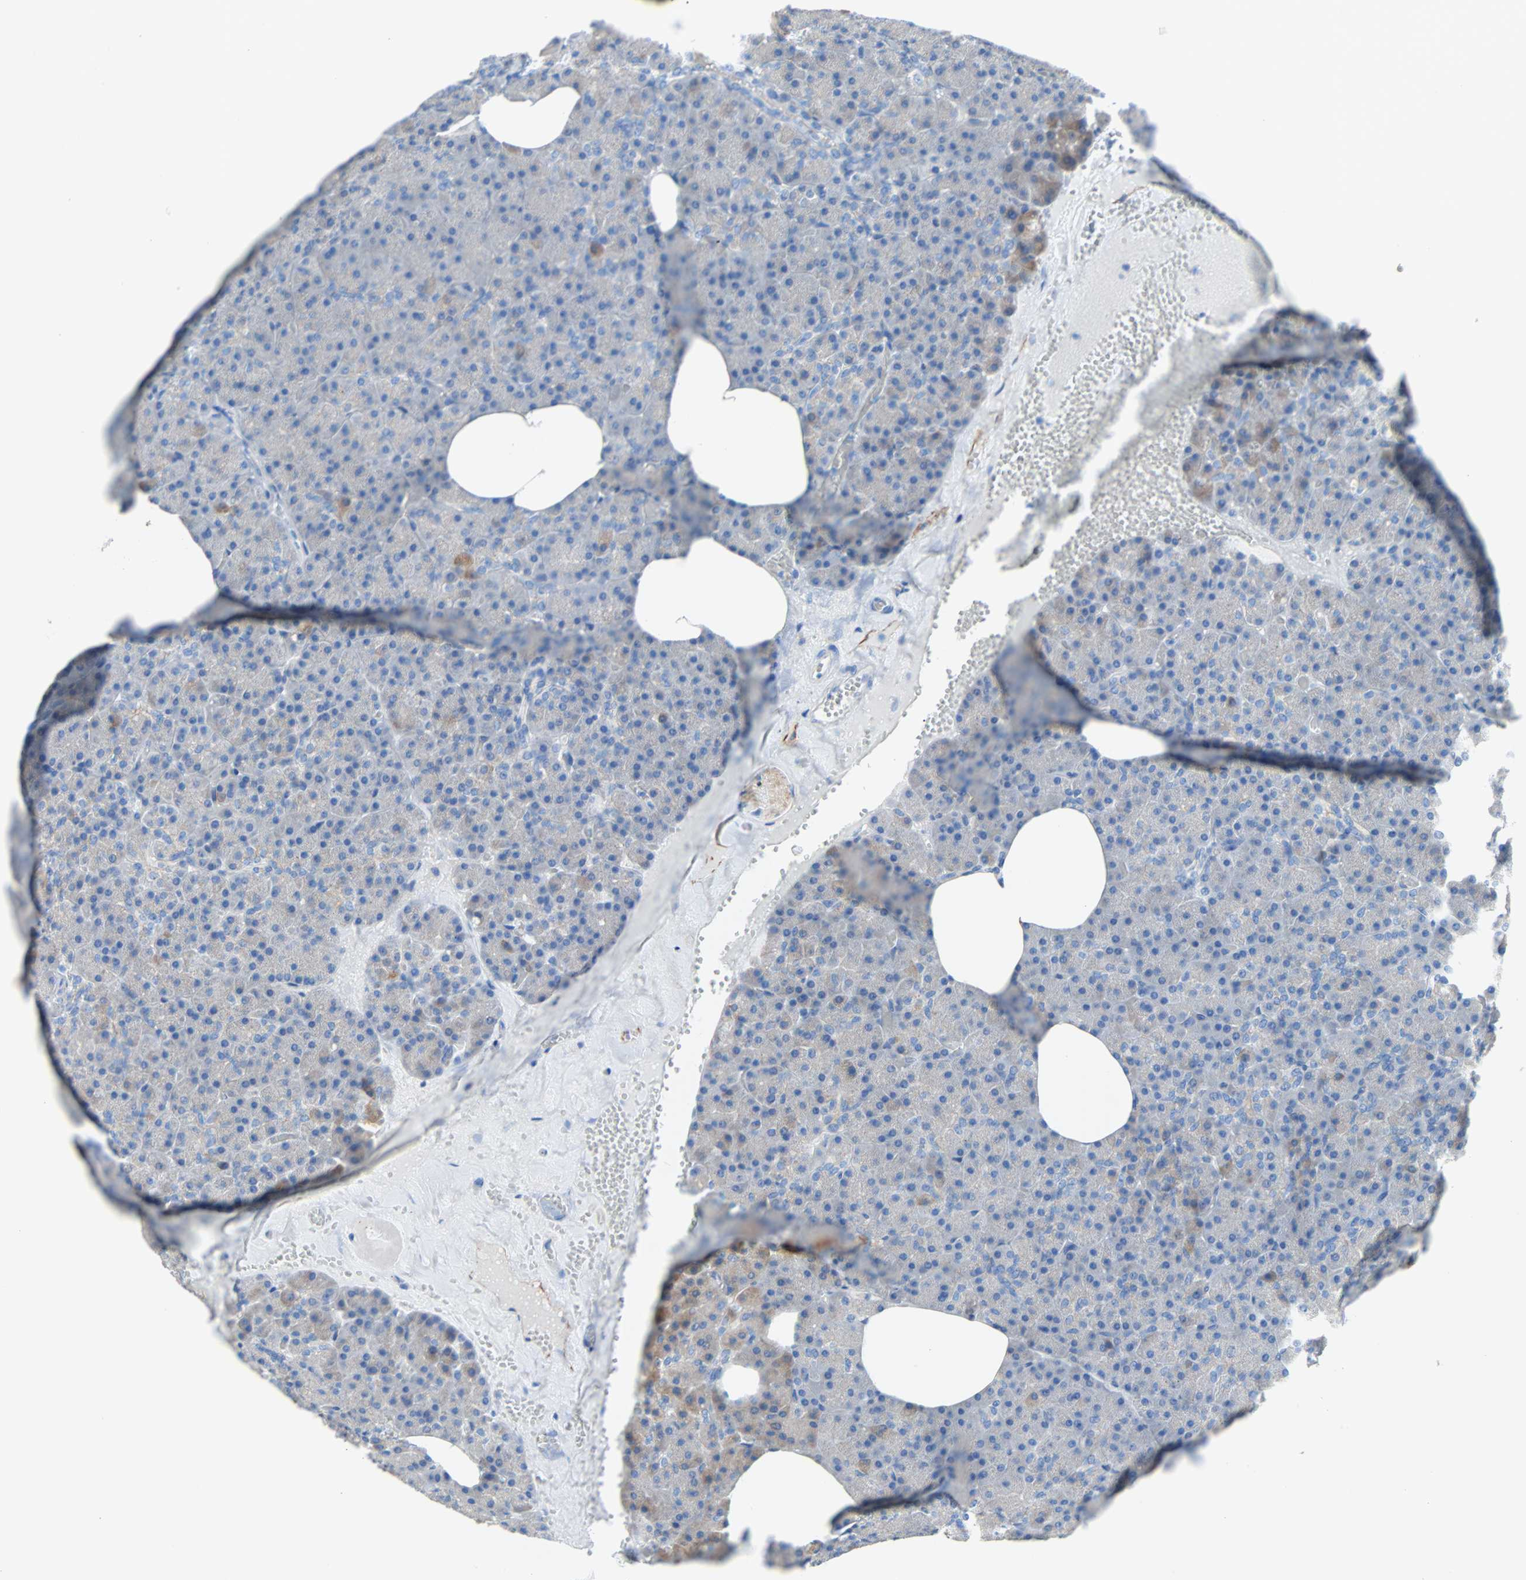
{"staining": {"intensity": "weak", "quantity": "<25%", "location": "cytoplasmic/membranous"}, "tissue": "pancreas", "cell_type": "Exocrine glandular cells", "image_type": "normal", "snomed": [{"axis": "morphology", "description": "Normal tissue, NOS"}, {"axis": "topography", "description": "Pancreas"}], "caption": "Image shows no significant protein expression in exocrine glandular cells of normal pancreas. The staining was performed using DAB to visualize the protein expression in brown, while the nuclei were stained in blue with hematoxylin (Magnification: 20x).", "gene": "PDPN", "patient": {"sex": "female", "age": 35}}